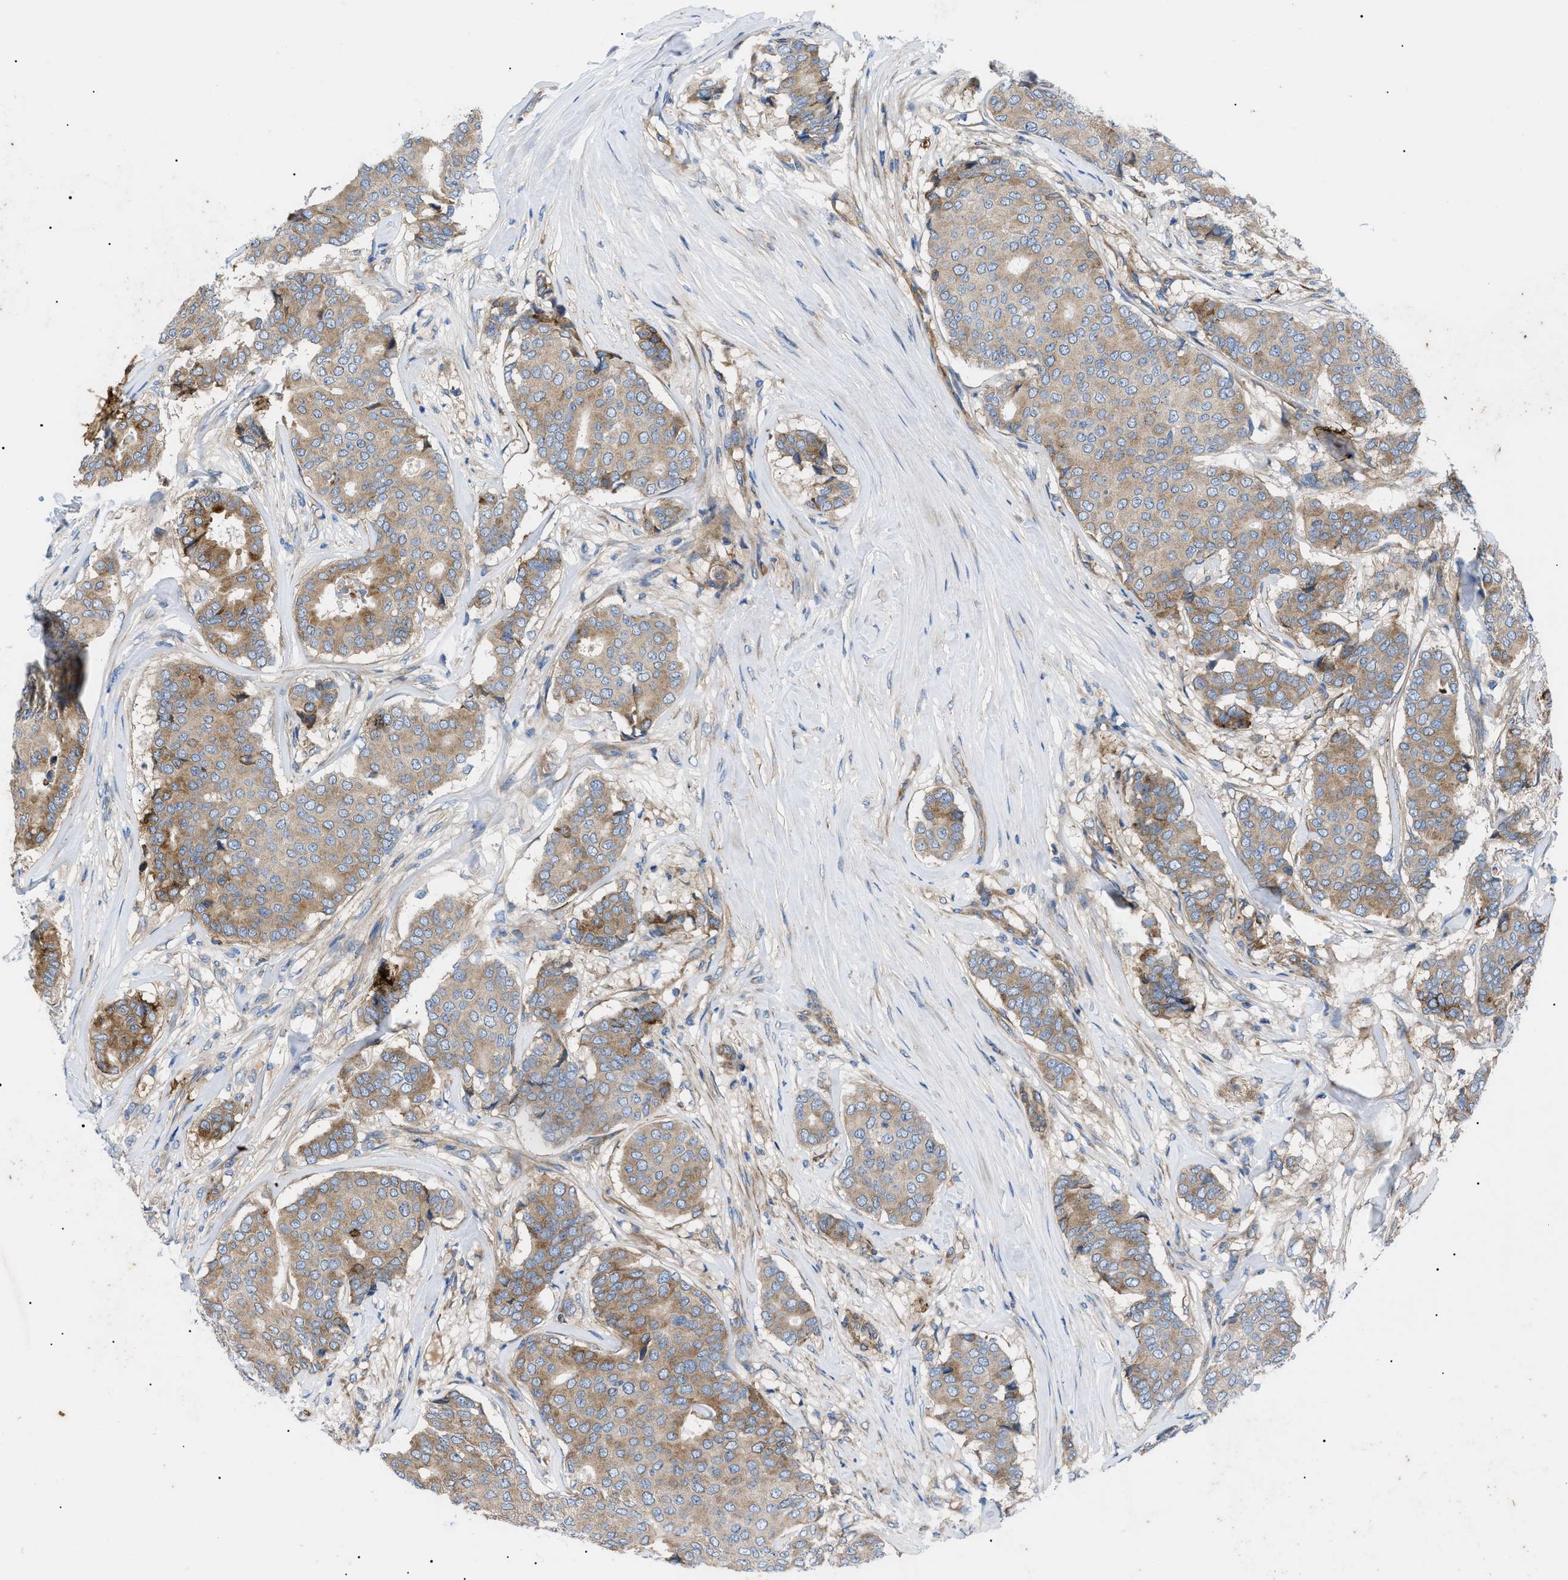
{"staining": {"intensity": "moderate", "quantity": "25%-75%", "location": "cytoplasmic/membranous"}, "tissue": "breast cancer", "cell_type": "Tumor cells", "image_type": "cancer", "snomed": [{"axis": "morphology", "description": "Duct carcinoma"}, {"axis": "topography", "description": "Breast"}], "caption": "The immunohistochemical stain highlights moderate cytoplasmic/membranous expression in tumor cells of intraductal carcinoma (breast) tissue. The protein of interest is stained brown, and the nuclei are stained in blue (DAB (3,3'-diaminobenzidine) IHC with brightfield microscopy, high magnification).", "gene": "HSPB8", "patient": {"sex": "female", "age": 75}}